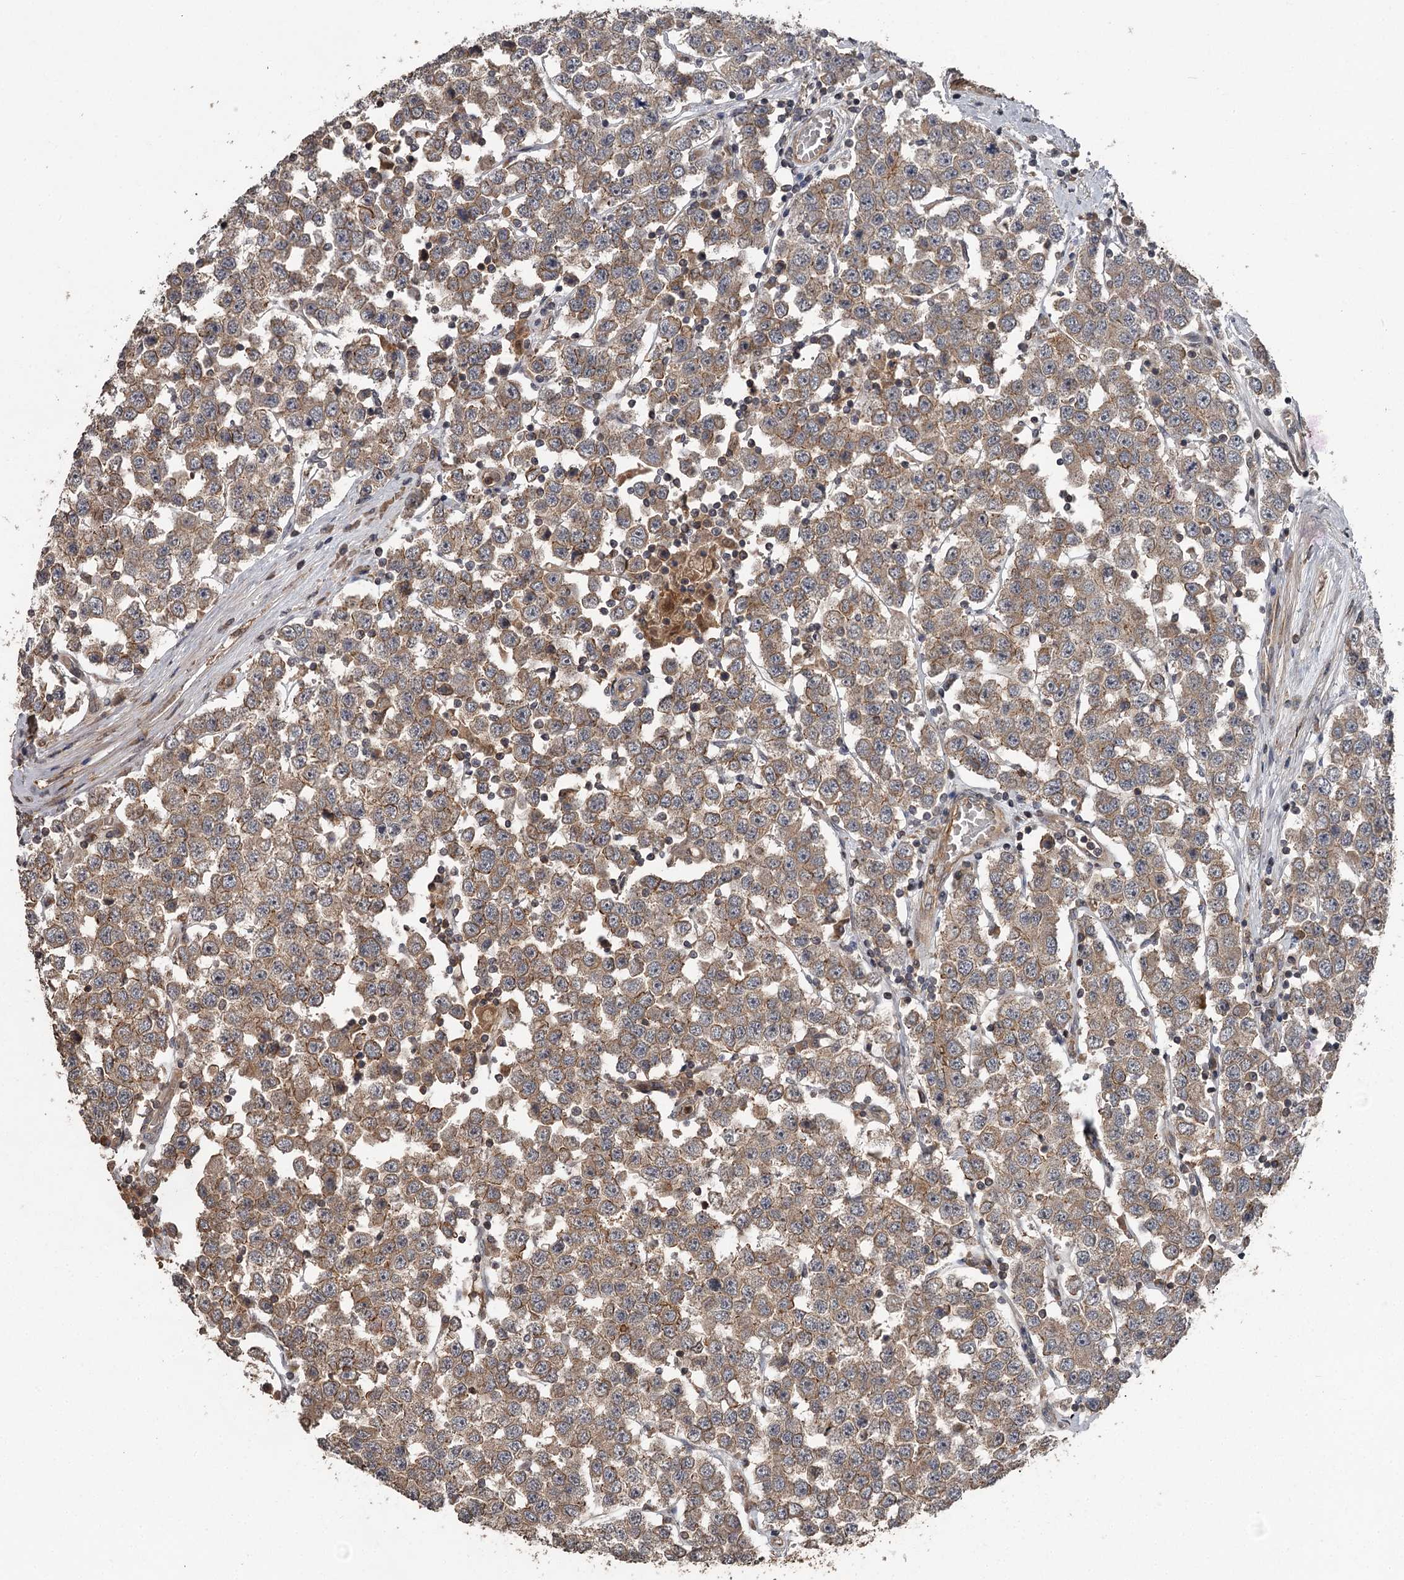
{"staining": {"intensity": "moderate", "quantity": ">75%", "location": "cytoplasmic/membranous"}, "tissue": "testis cancer", "cell_type": "Tumor cells", "image_type": "cancer", "snomed": [{"axis": "morphology", "description": "Seminoma, NOS"}, {"axis": "topography", "description": "Testis"}], "caption": "Immunohistochemical staining of testis cancer (seminoma) reveals medium levels of moderate cytoplasmic/membranous protein positivity in about >75% of tumor cells.", "gene": "RAB21", "patient": {"sex": "male", "age": 28}}